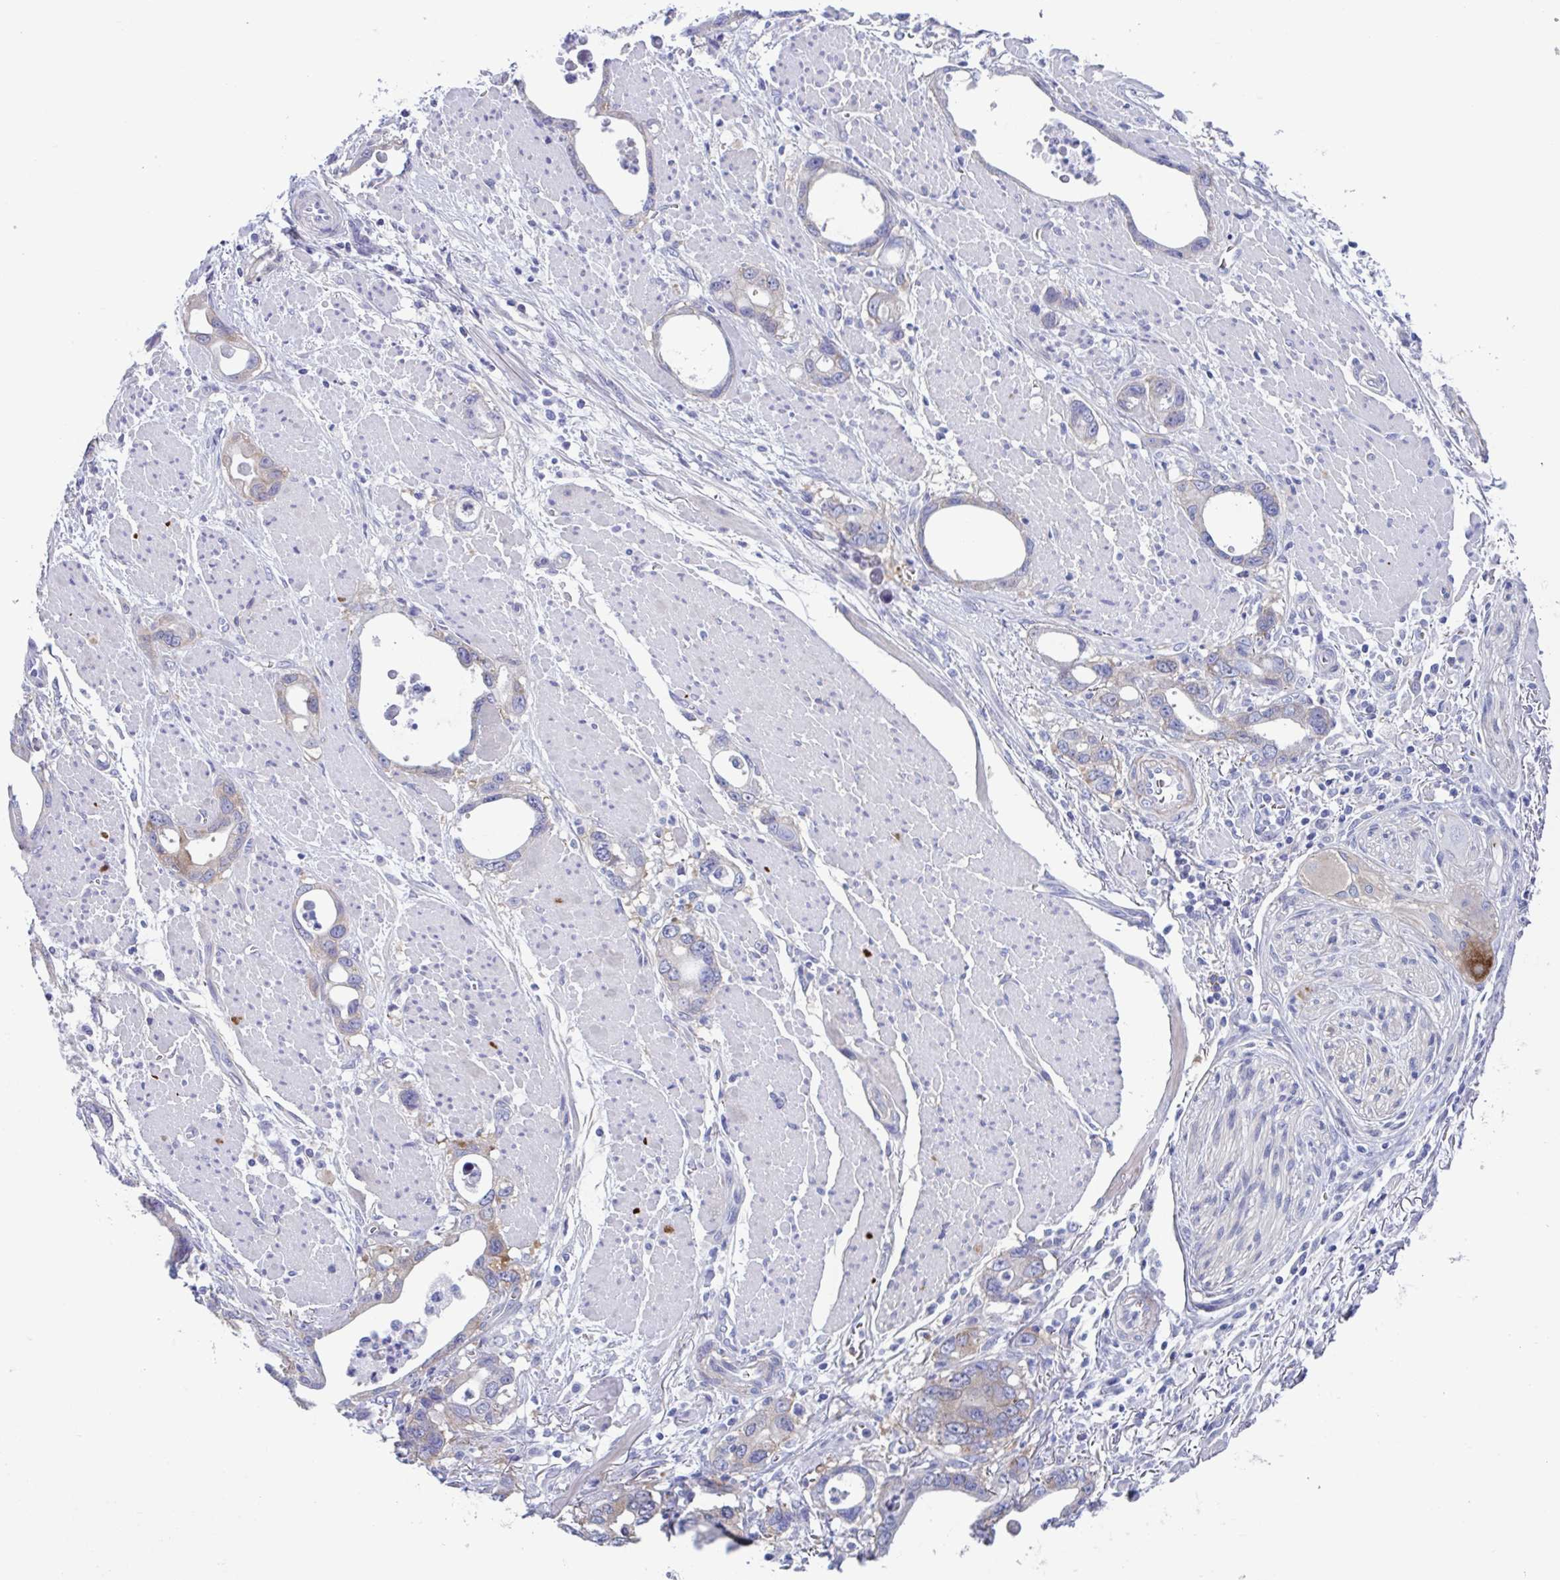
{"staining": {"intensity": "weak", "quantity": "<25%", "location": "cytoplasmic/membranous"}, "tissue": "stomach cancer", "cell_type": "Tumor cells", "image_type": "cancer", "snomed": [{"axis": "morphology", "description": "Adenocarcinoma, NOS"}, {"axis": "topography", "description": "Stomach, upper"}], "caption": "The histopathology image demonstrates no staining of tumor cells in stomach cancer.", "gene": "LPIN3", "patient": {"sex": "male", "age": 74}}